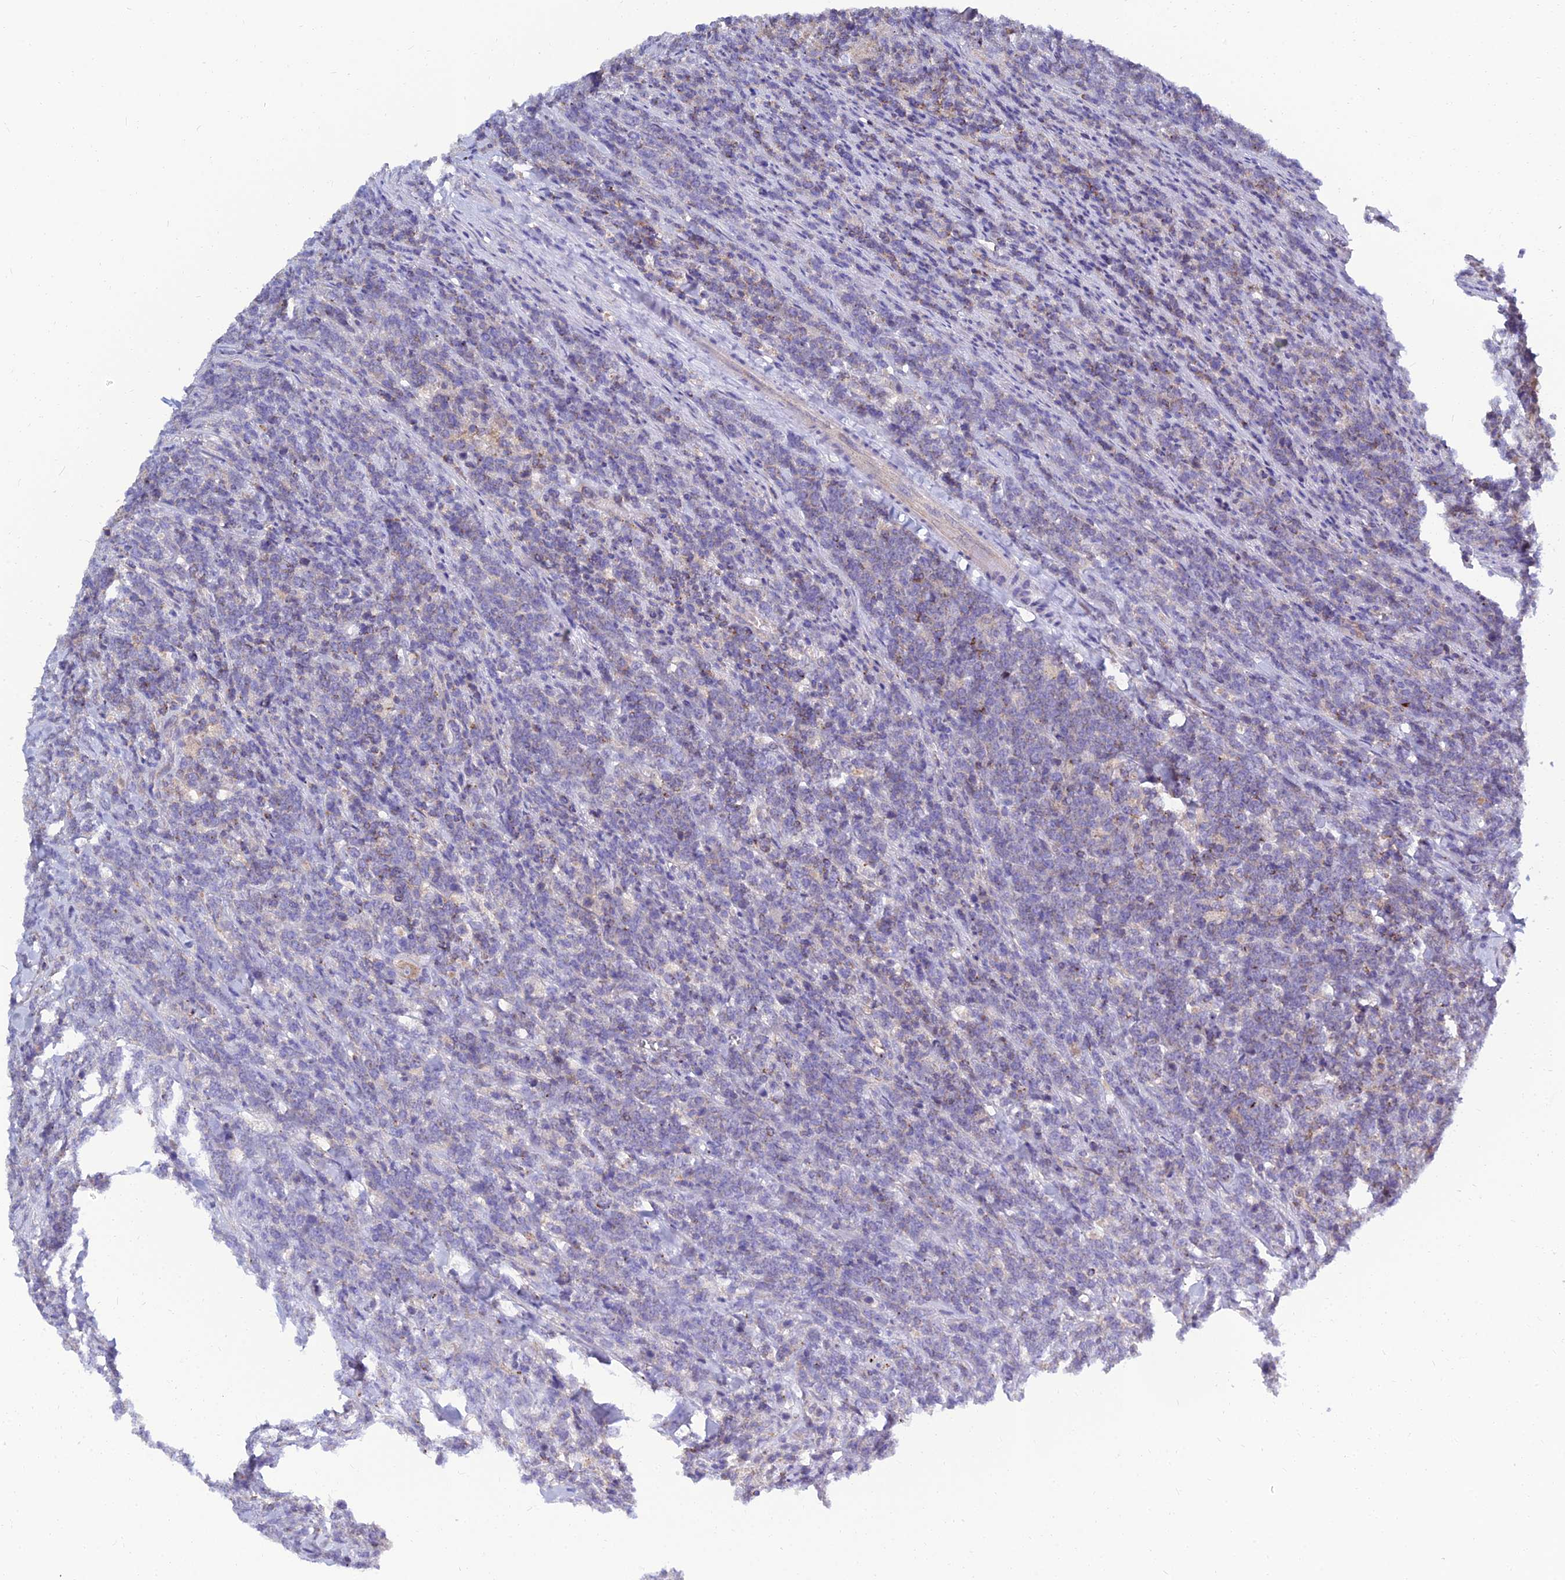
{"staining": {"intensity": "weak", "quantity": "<25%", "location": "cytoplasmic/membranous"}, "tissue": "lymphoma", "cell_type": "Tumor cells", "image_type": "cancer", "snomed": [{"axis": "morphology", "description": "Malignant lymphoma, non-Hodgkin's type, High grade"}, {"axis": "topography", "description": "Small intestine"}], "caption": "A histopathology image of human malignant lymphoma, non-Hodgkin's type (high-grade) is negative for staining in tumor cells. The staining was performed using DAB (3,3'-diaminobenzidine) to visualize the protein expression in brown, while the nuclei were stained in blue with hematoxylin (Magnification: 20x).", "gene": "NPY", "patient": {"sex": "male", "age": 8}}